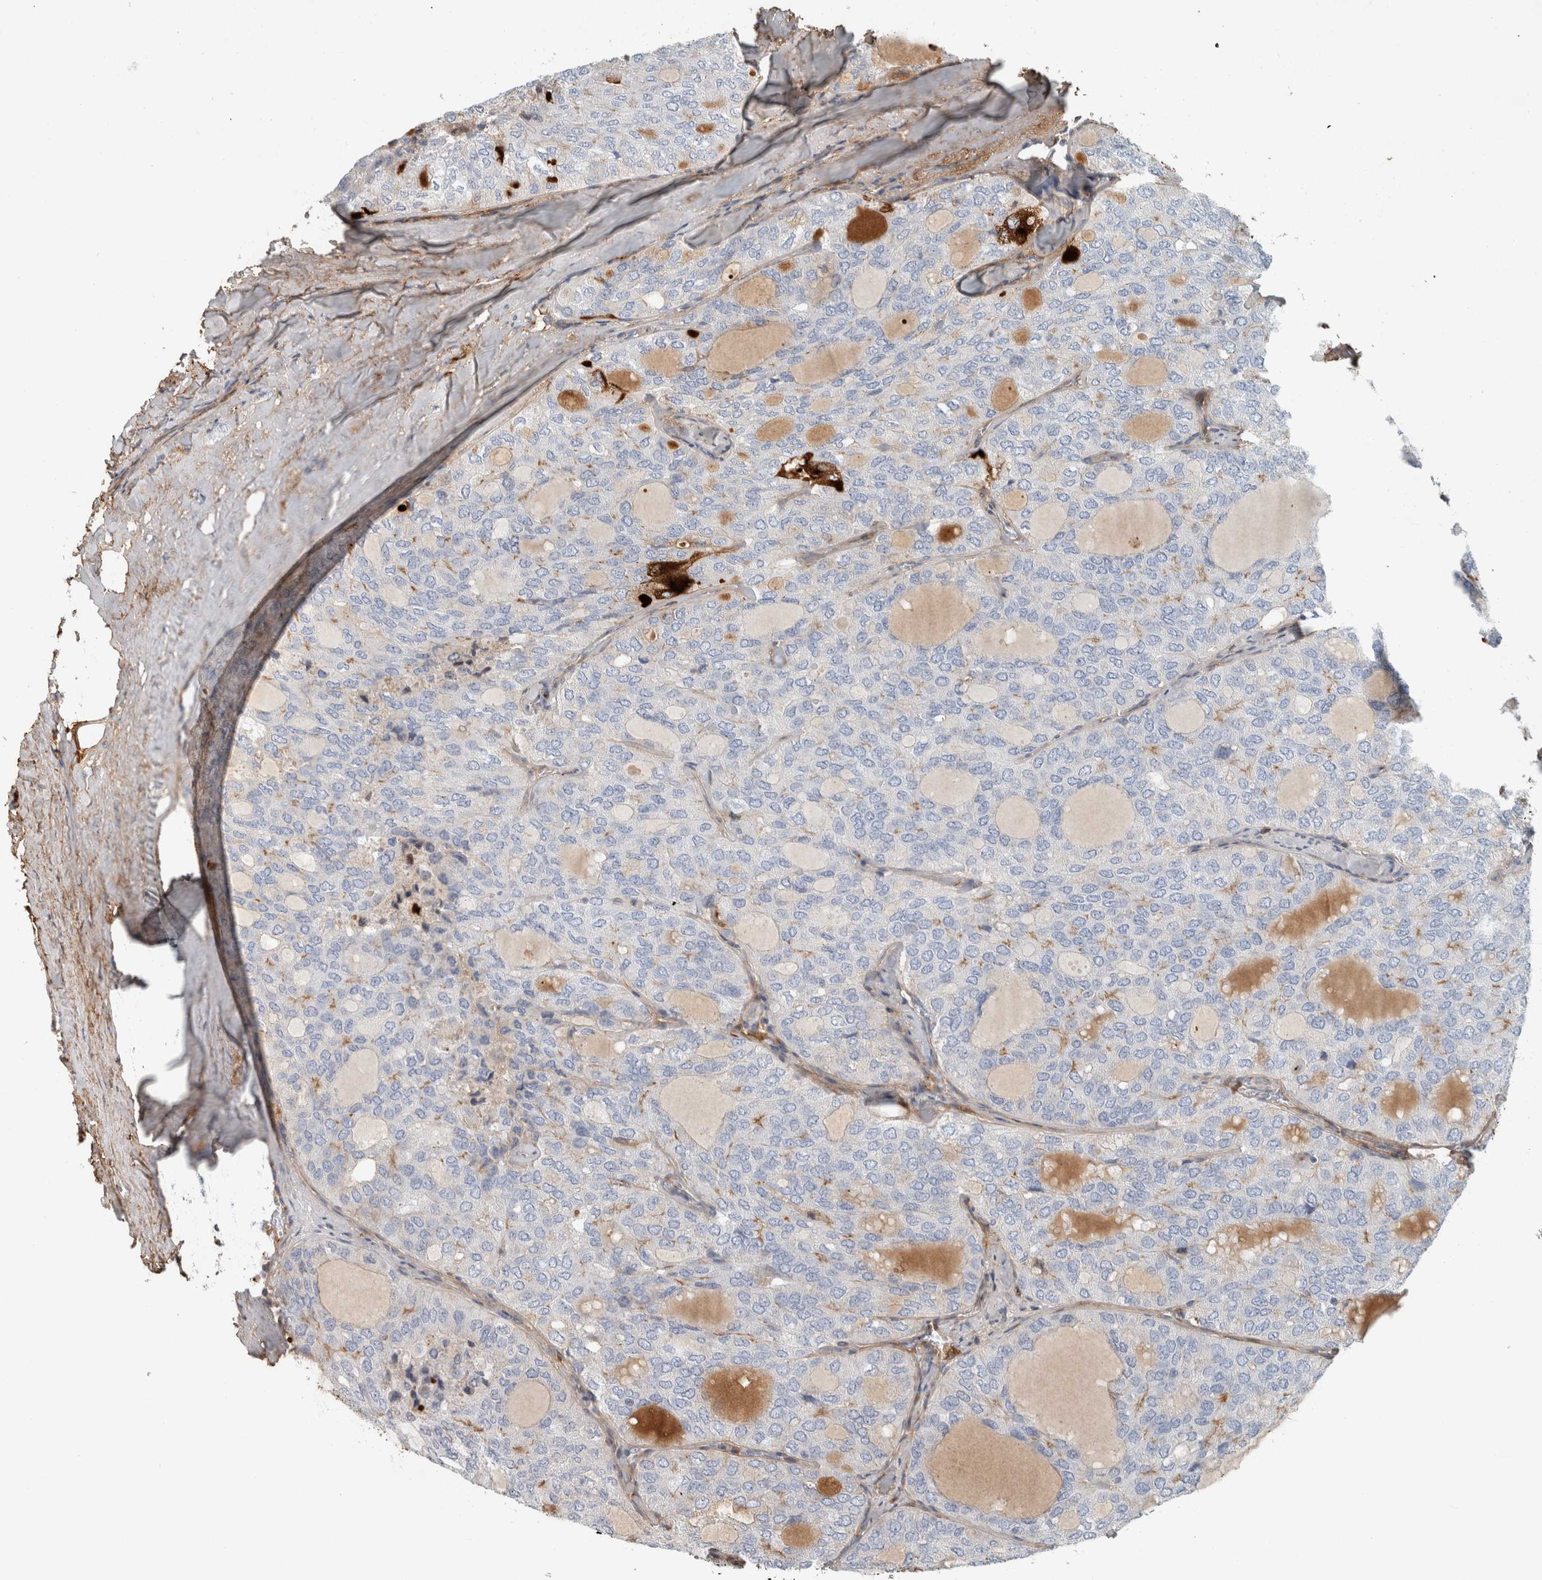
{"staining": {"intensity": "weak", "quantity": "<25%", "location": "cytoplasmic/membranous"}, "tissue": "thyroid cancer", "cell_type": "Tumor cells", "image_type": "cancer", "snomed": [{"axis": "morphology", "description": "Follicular adenoma carcinoma, NOS"}, {"axis": "topography", "description": "Thyroid gland"}], "caption": "Photomicrograph shows no protein positivity in tumor cells of thyroid follicular adenoma carcinoma tissue. (DAB immunohistochemistry (IHC) visualized using brightfield microscopy, high magnification).", "gene": "FN1", "patient": {"sex": "male", "age": 75}}